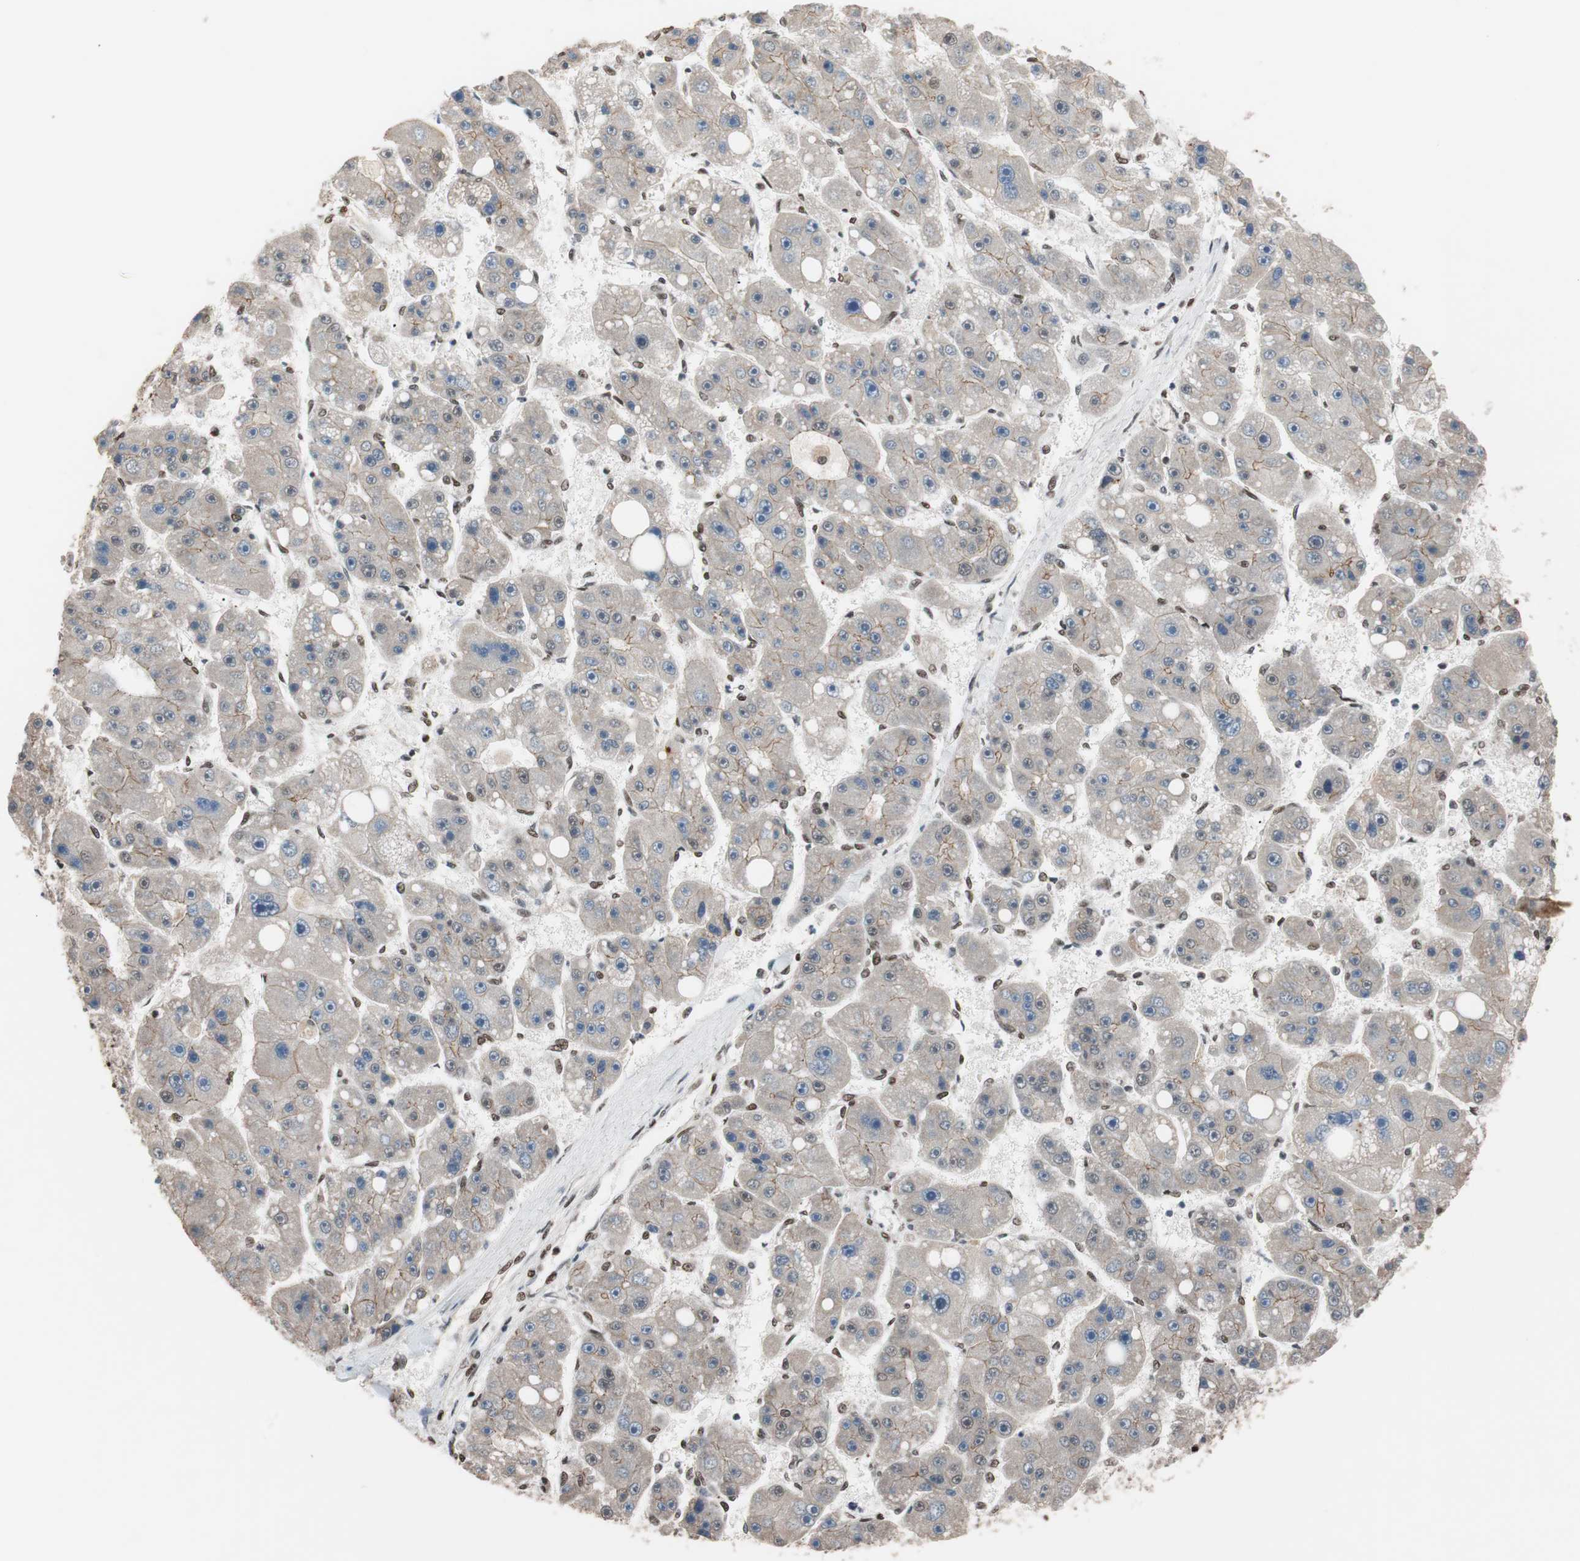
{"staining": {"intensity": "negative", "quantity": "none", "location": "none"}, "tissue": "liver cancer", "cell_type": "Tumor cells", "image_type": "cancer", "snomed": [{"axis": "morphology", "description": "Carcinoma, Hepatocellular, NOS"}, {"axis": "topography", "description": "Liver"}], "caption": "High power microscopy image of an immunohistochemistry histopathology image of liver cancer, revealing no significant expression in tumor cells.", "gene": "CHAMP1", "patient": {"sex": "female", "age": 61}}